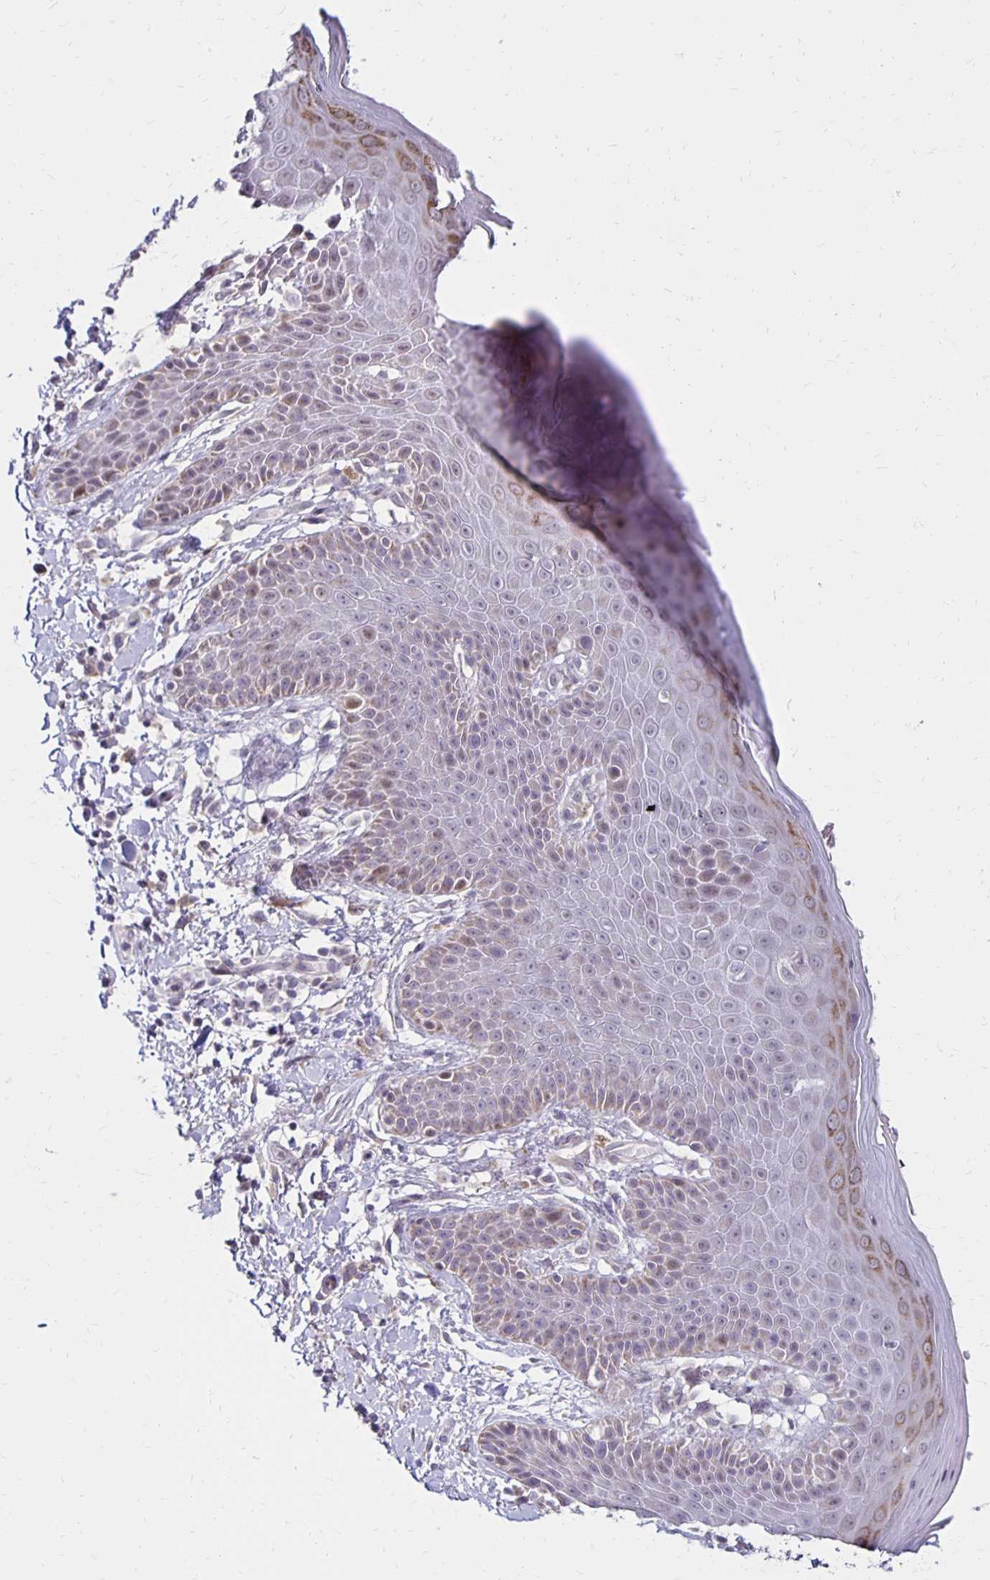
{"staining": {"intensity": "weak", "quantity": "<25%", "location": "cytoplasmic/membranous"}, "tissue": "skin", "cell_type": "Epidermal cells", "image_type": "normal", "snomed": [{"axis": "morphology", "description": "Normal tissue, NOS"}, {"axis": "topography", "description": "Anal"}, {"axis": "topography", "description": "Peripheral nerve tissue"}], "caption": "High power microscopy micrograph of an IHC image of unremarkable skin, revealing no significant expression in epidermal cells.", "gene": "DAGLA", "patient": {"sex": "male", "age": 51}}